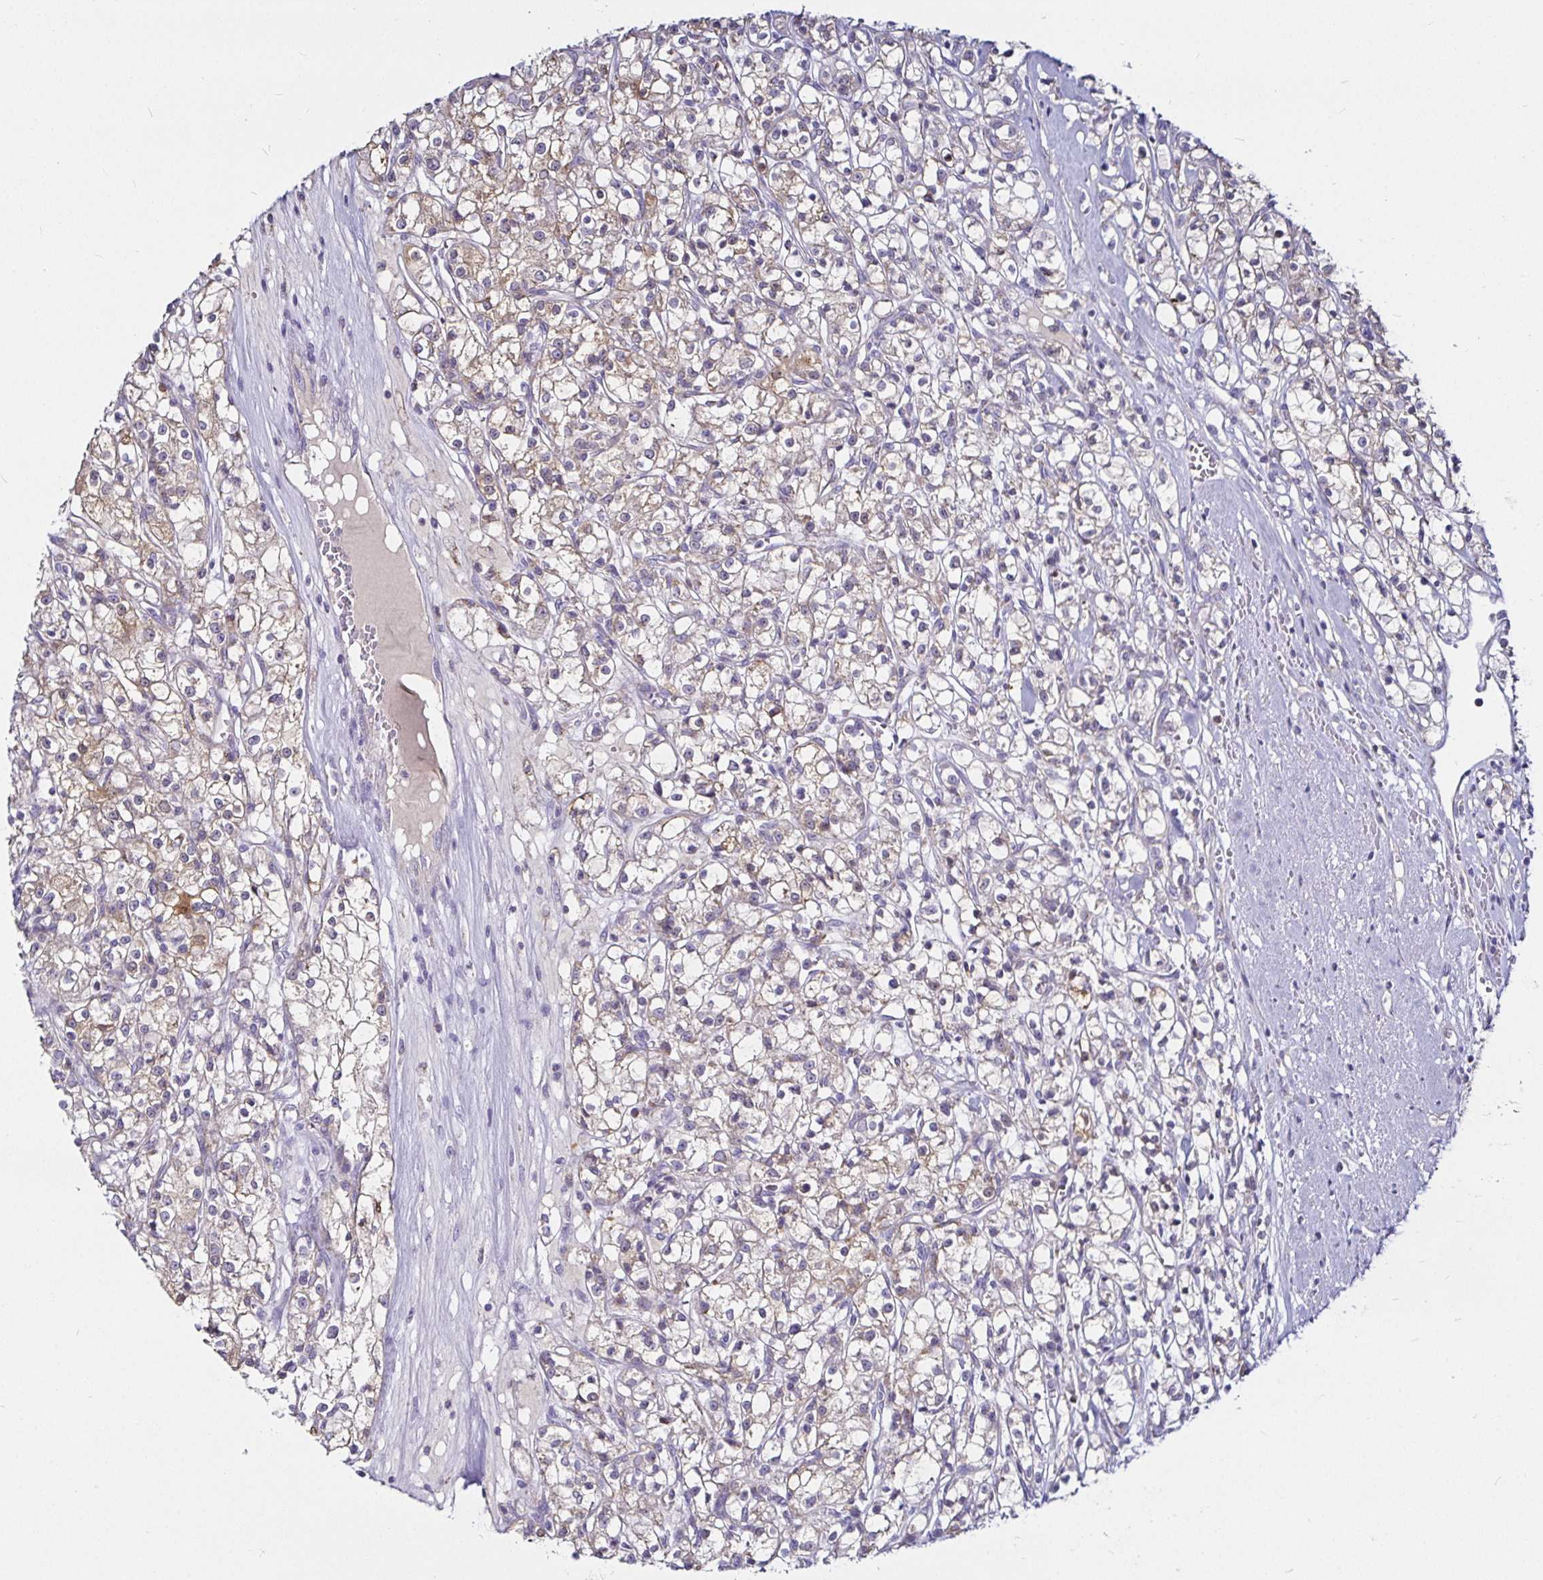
{"staining": {"intensity": "moderate", "quantity": "<25%", "location": "cytoplasmic/membranous"}, "tissue": "renal cancer", "cell_type": "Tumor cells", "image_type": "cancer", "snomed": [{"axis": "morphology", "description": "Adenocarcinoma, NOS"}, {"axis": "topography", "description": "Kidney"}], "caption": "Protein analysis of adenocarcinoma (renal) tissue reveals moderate cytoplasmic/membranous positivity in about <25% of tumor cells.", "gene": "PGAM2", "patient": {"sex": "female", "age": 59}}